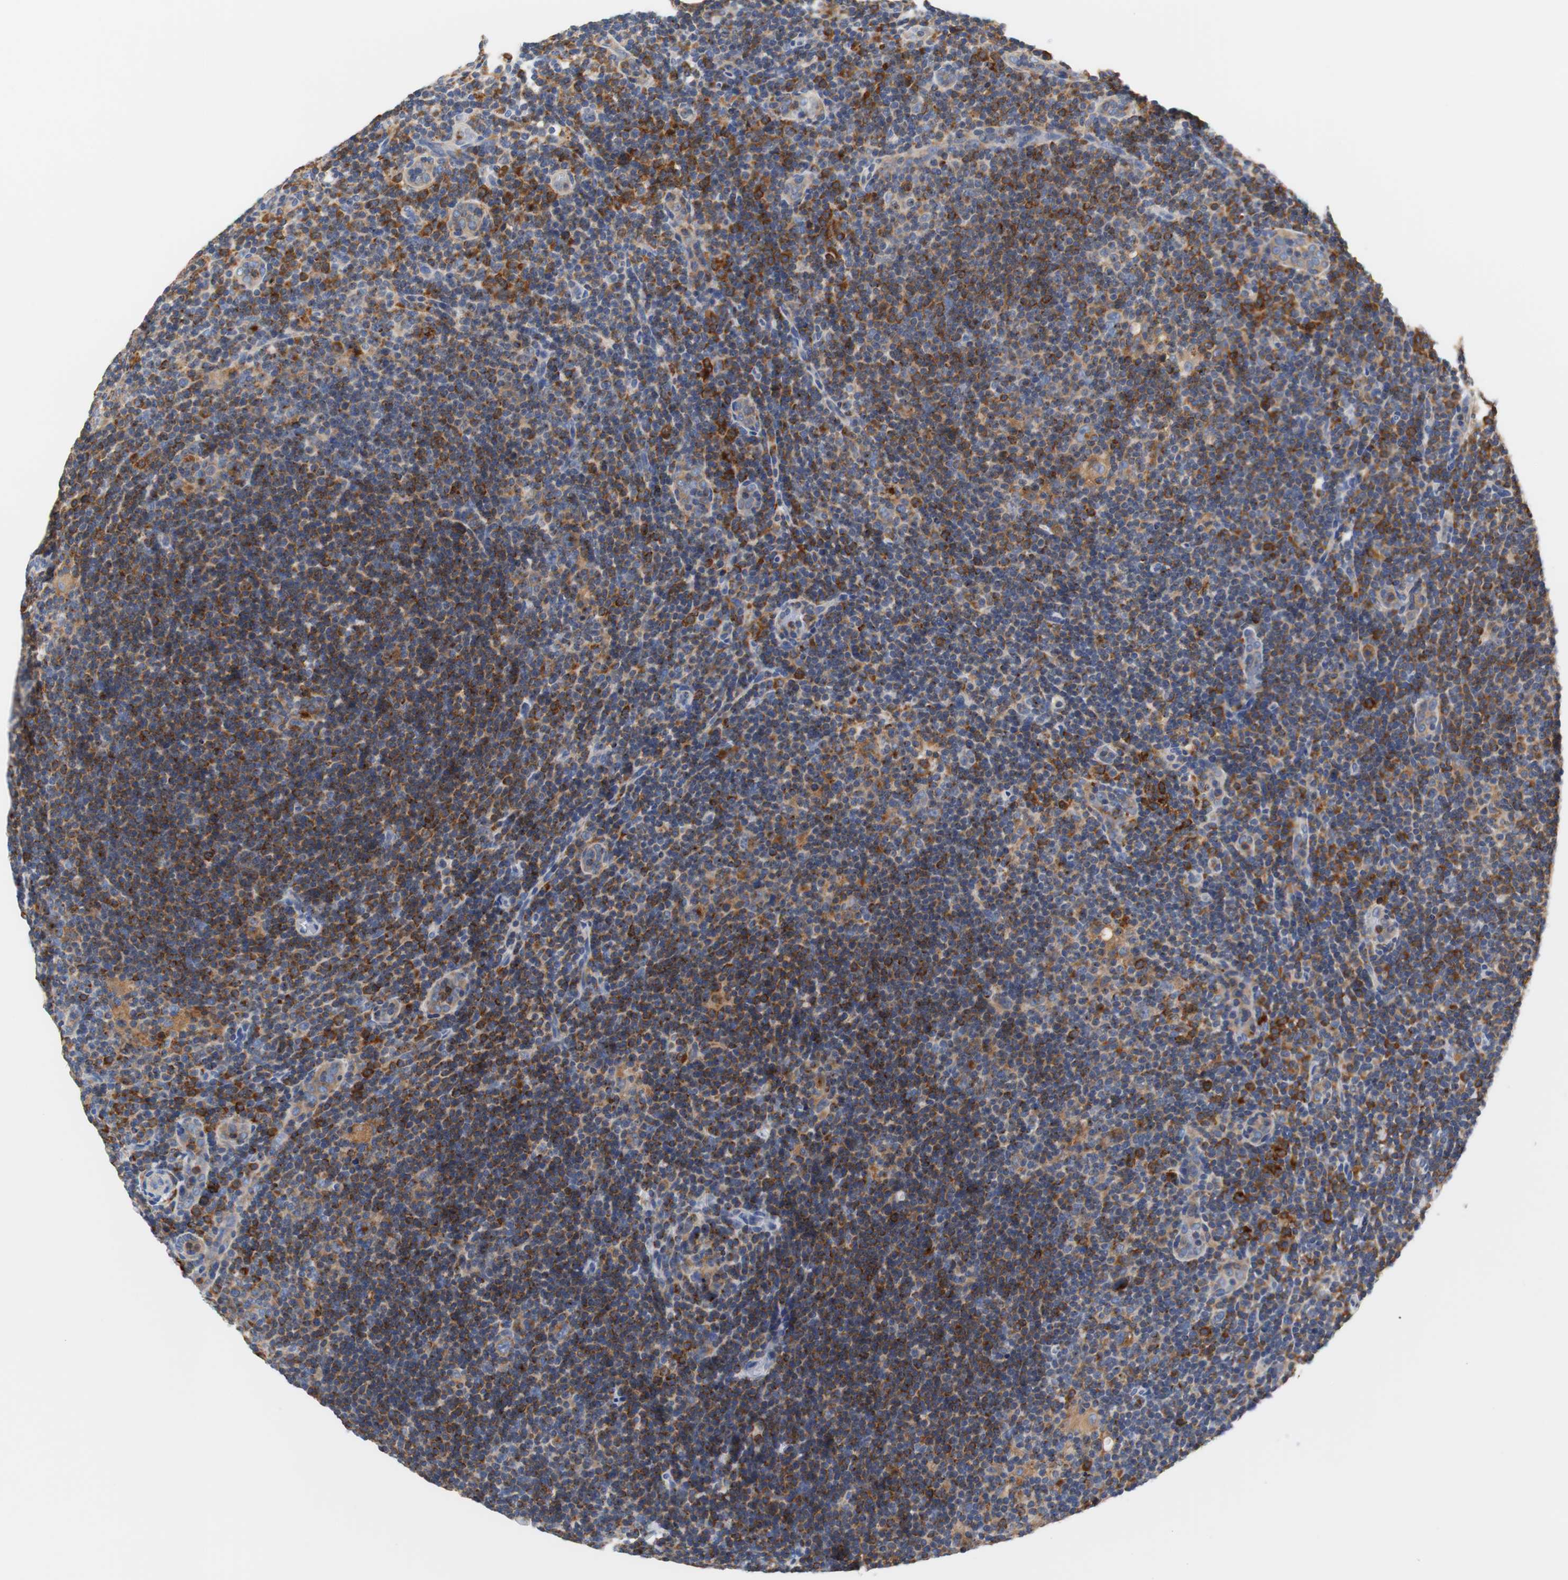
{"staining": {"intensity": "strong", "quantity": ">75%", "location": "cytoplasmic/membranous"}, "tissue": "lymphoma", "cell_type": "Tumor cells", "image_type": "cancer", "snomed": [{"axis": "morphology", "description": "Hodgkin's disease, NOS"}, {"axis": "topography", "description": "Lymph node"}], "caption": "Lymphoma was stained to show a protein in brown. There is high levels of strong cytoplasmic/membranous positivity in approximately >75% of tumor cells. (IHC, brightfield microscopy, high magnification).", "gene": "VAMP8", "patient": {"sex": "female", "age": 57}}